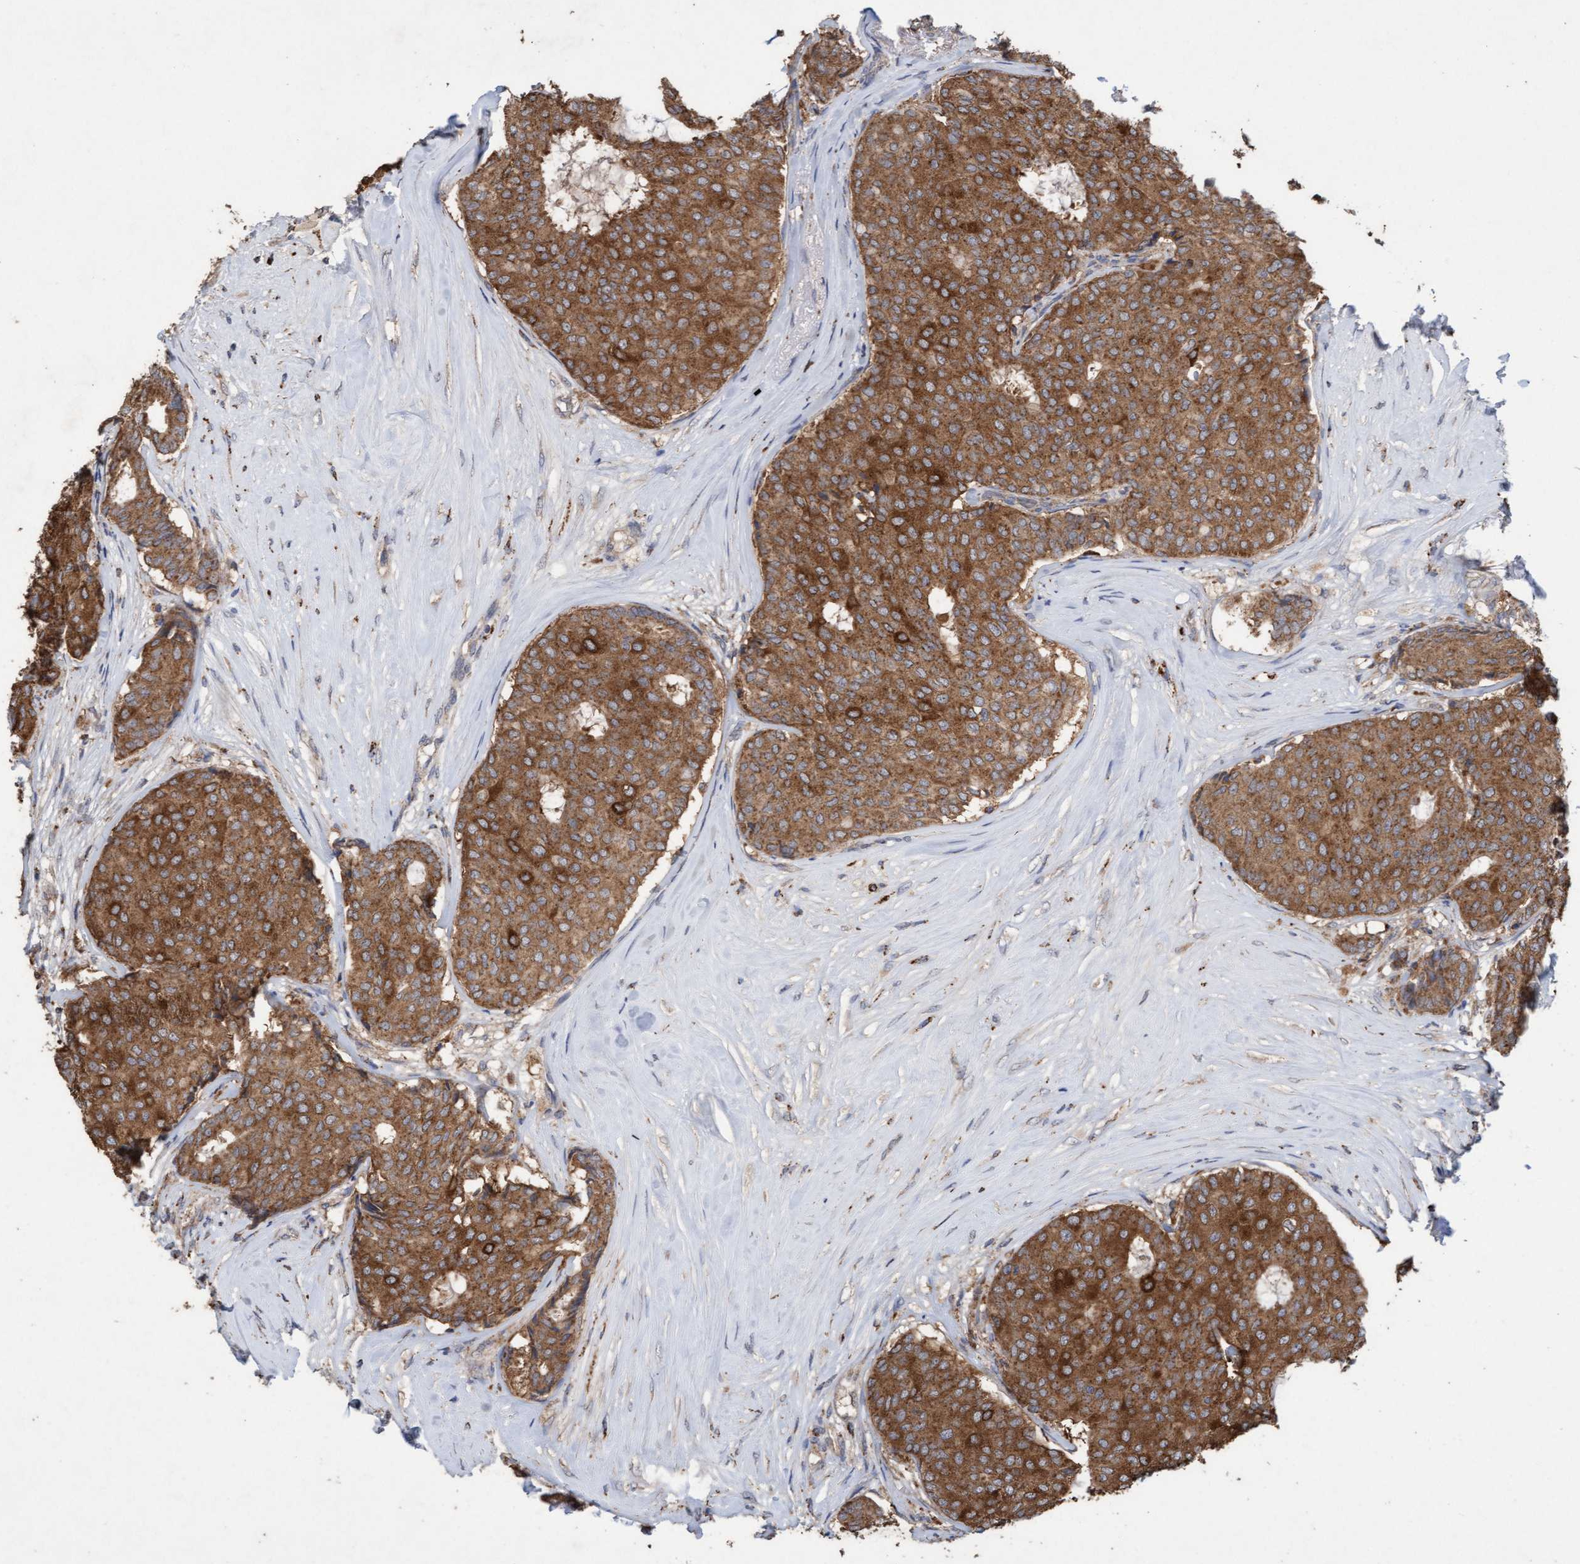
{"staining": {"intensity": "moderate", "quantity": ">75%", "location": "cytoplasmic/membranous"}, "tissue": "breast cancer", "cell_type": "Tumor cells", "image_type": "cancer", "snomed": [{"axis": "morphology", "description": "Duct carcinoma"}, {"axis": "topography", "description": "Breast"}], "caption": "The micrograph reveals staining of breast cancer (infiltrating ductal carcinoma), revealing moderate cytoplasmic/membranous protein positivity (brown color) within tumor cells. (DAB = brown stain, brightfield microscopy at high magnification).", "gene": "ATPAF2", "patient": {"sex": "female", "age": 75}}